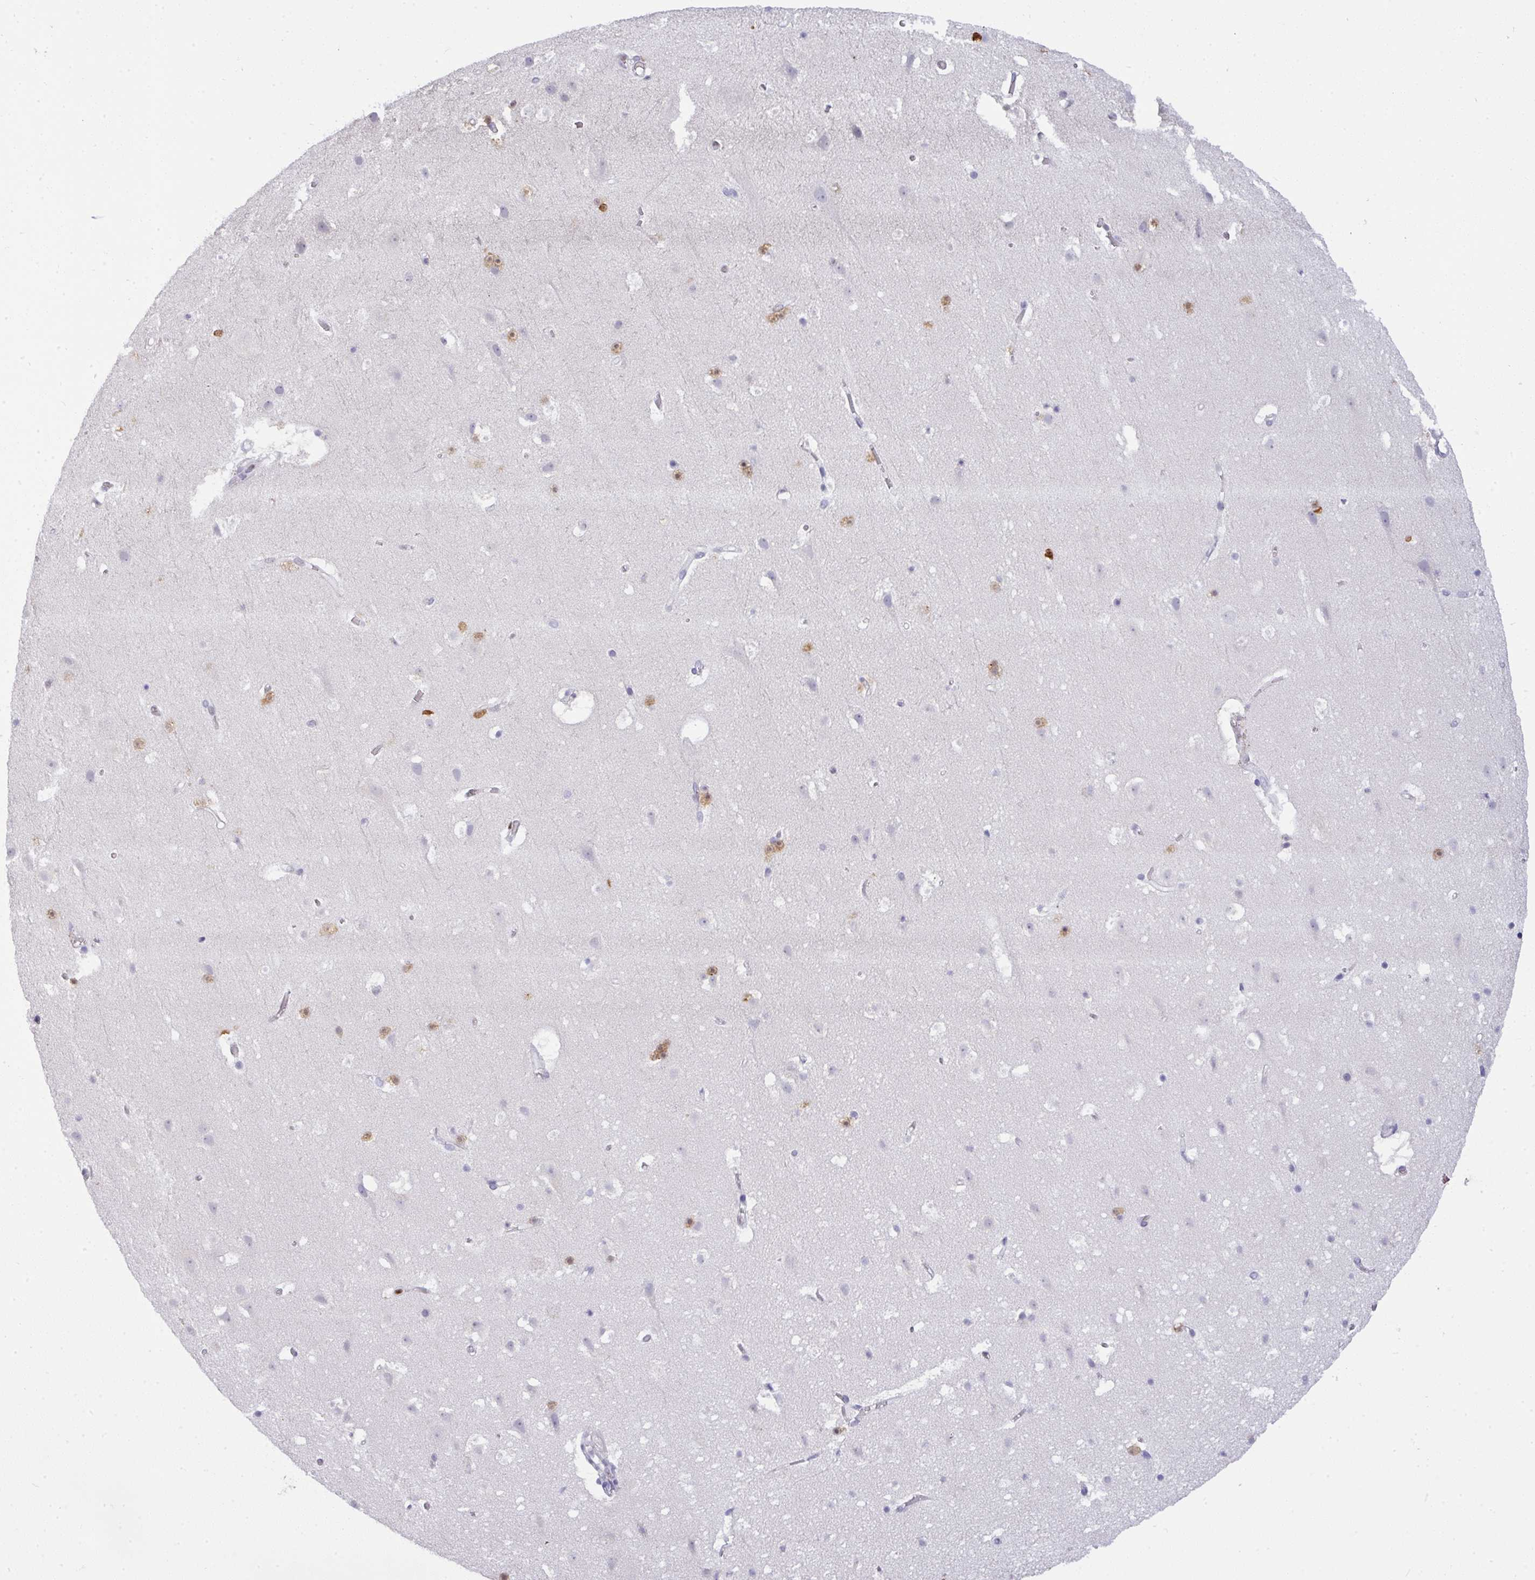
{"staining": {"intensity": "negative", "quantity": "none", "location": "none"}, "tissue": "cerebral cortex", "cell_type": "Endothelial cells", "image_type": "normal", "snomed": [{"axis": "morphology", "description": "Normal tissue, NOS"}, {"axis": "topography", "description": "Cerebral cortex"}], "caption": "Endothelial cells show no significant expression in benign cerebral cortex.", "gene": "BBX", "patient": {"sex": "female", "age": 42}}